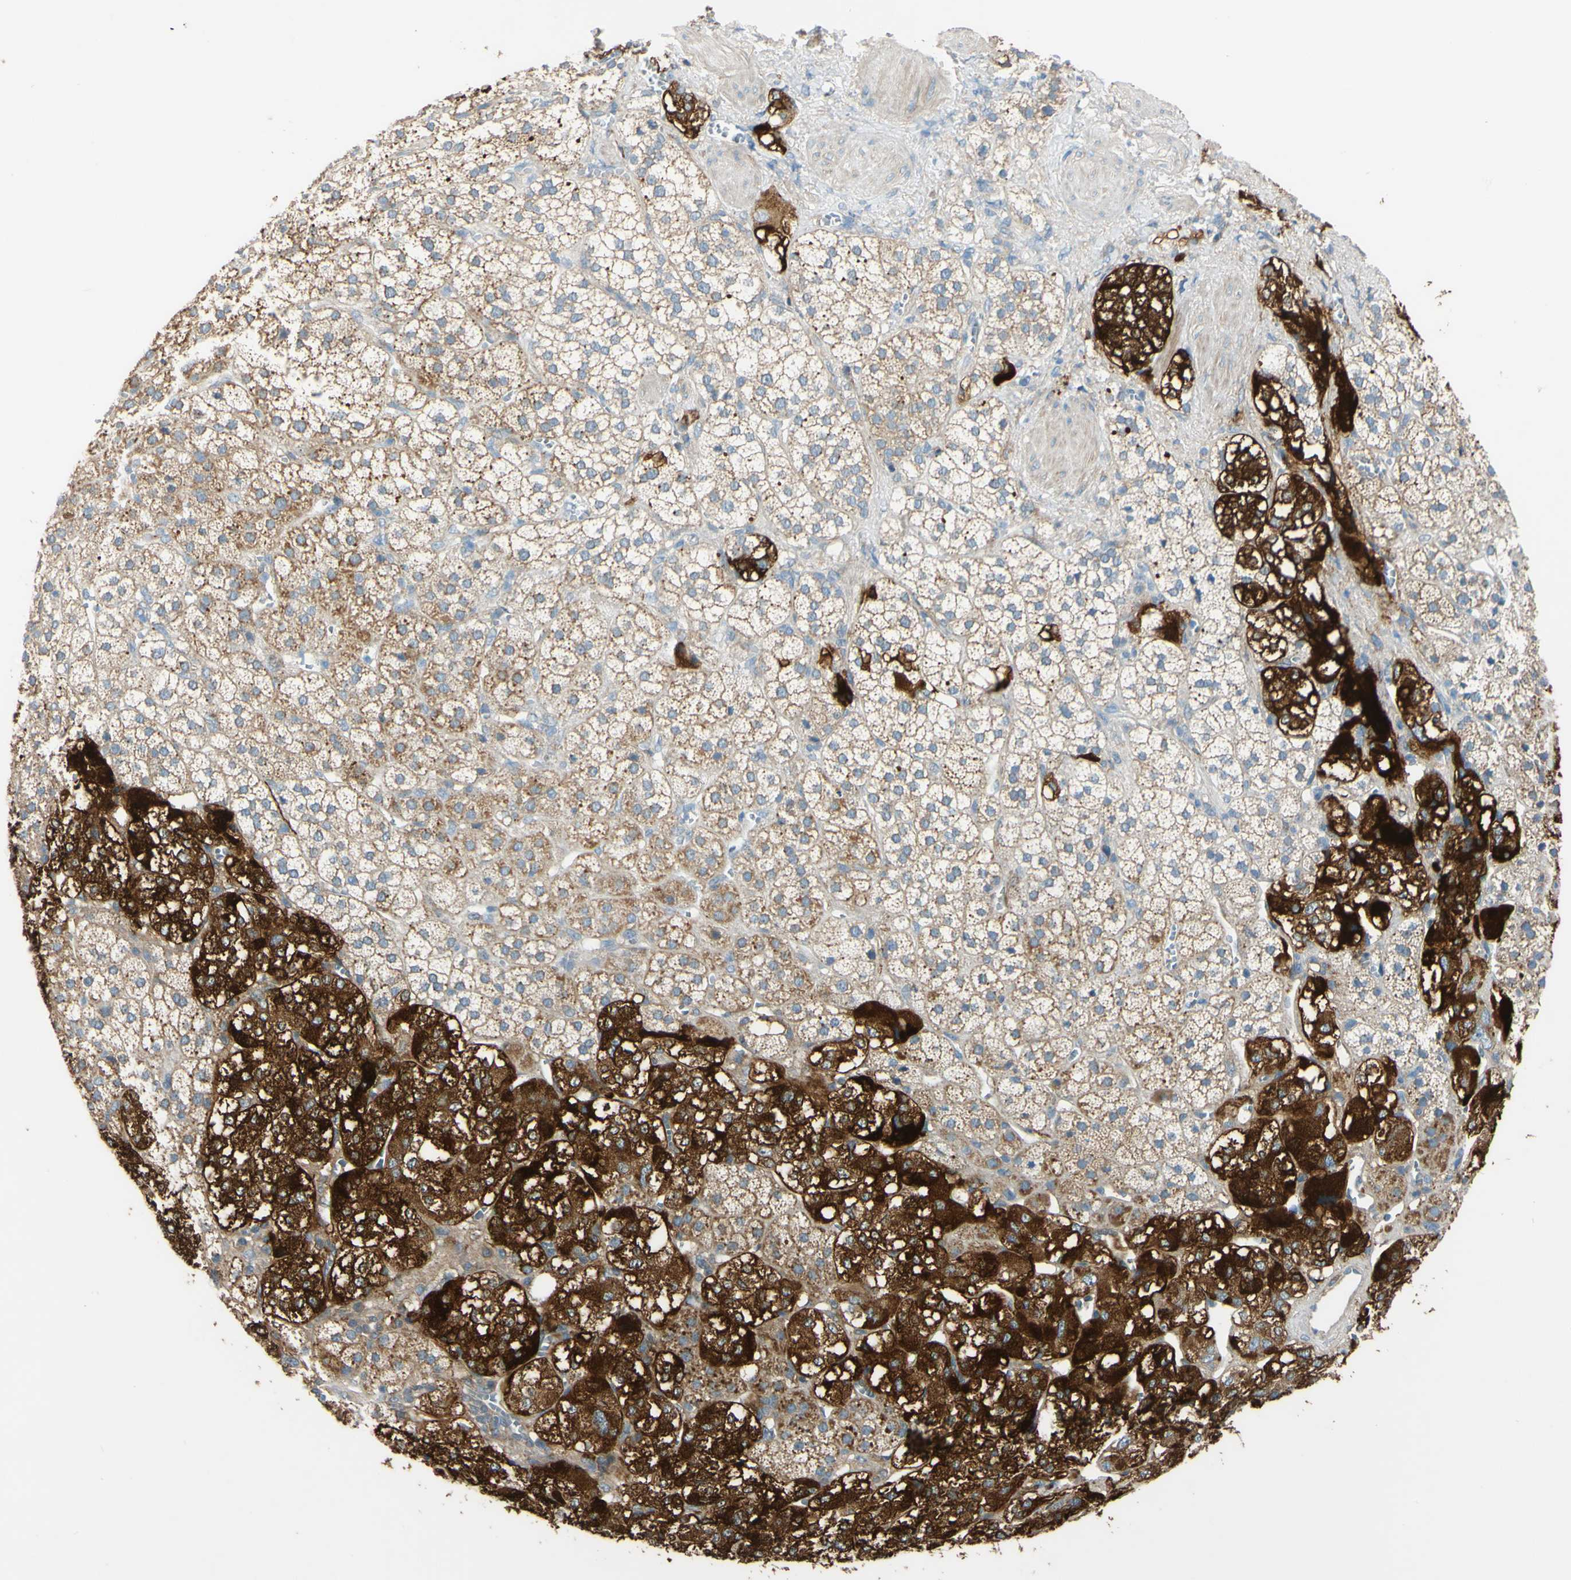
{"staining": {"intensity": "moderate", "quantity": ">75%", "location": "cytoplasmic/membranous"}, "tissue": "adrenal gland", "cell_type": "Glandular cells", "image_type": "normal", "snomed": [{"axis": "morphology", "description": "Normal tissue, NOS"}, {"axis": "topography", "description": "Adrenal gland"}], "caption": "Moderate cytoplasmic/membranous positivity is identified in about >75% of glandular cells in unremarkable adrenal gland. (Brightfield microscopy of DAB IHC at high magnification).", "gene": "DKK3", "patient": {"sex": "male", "age": 56}}